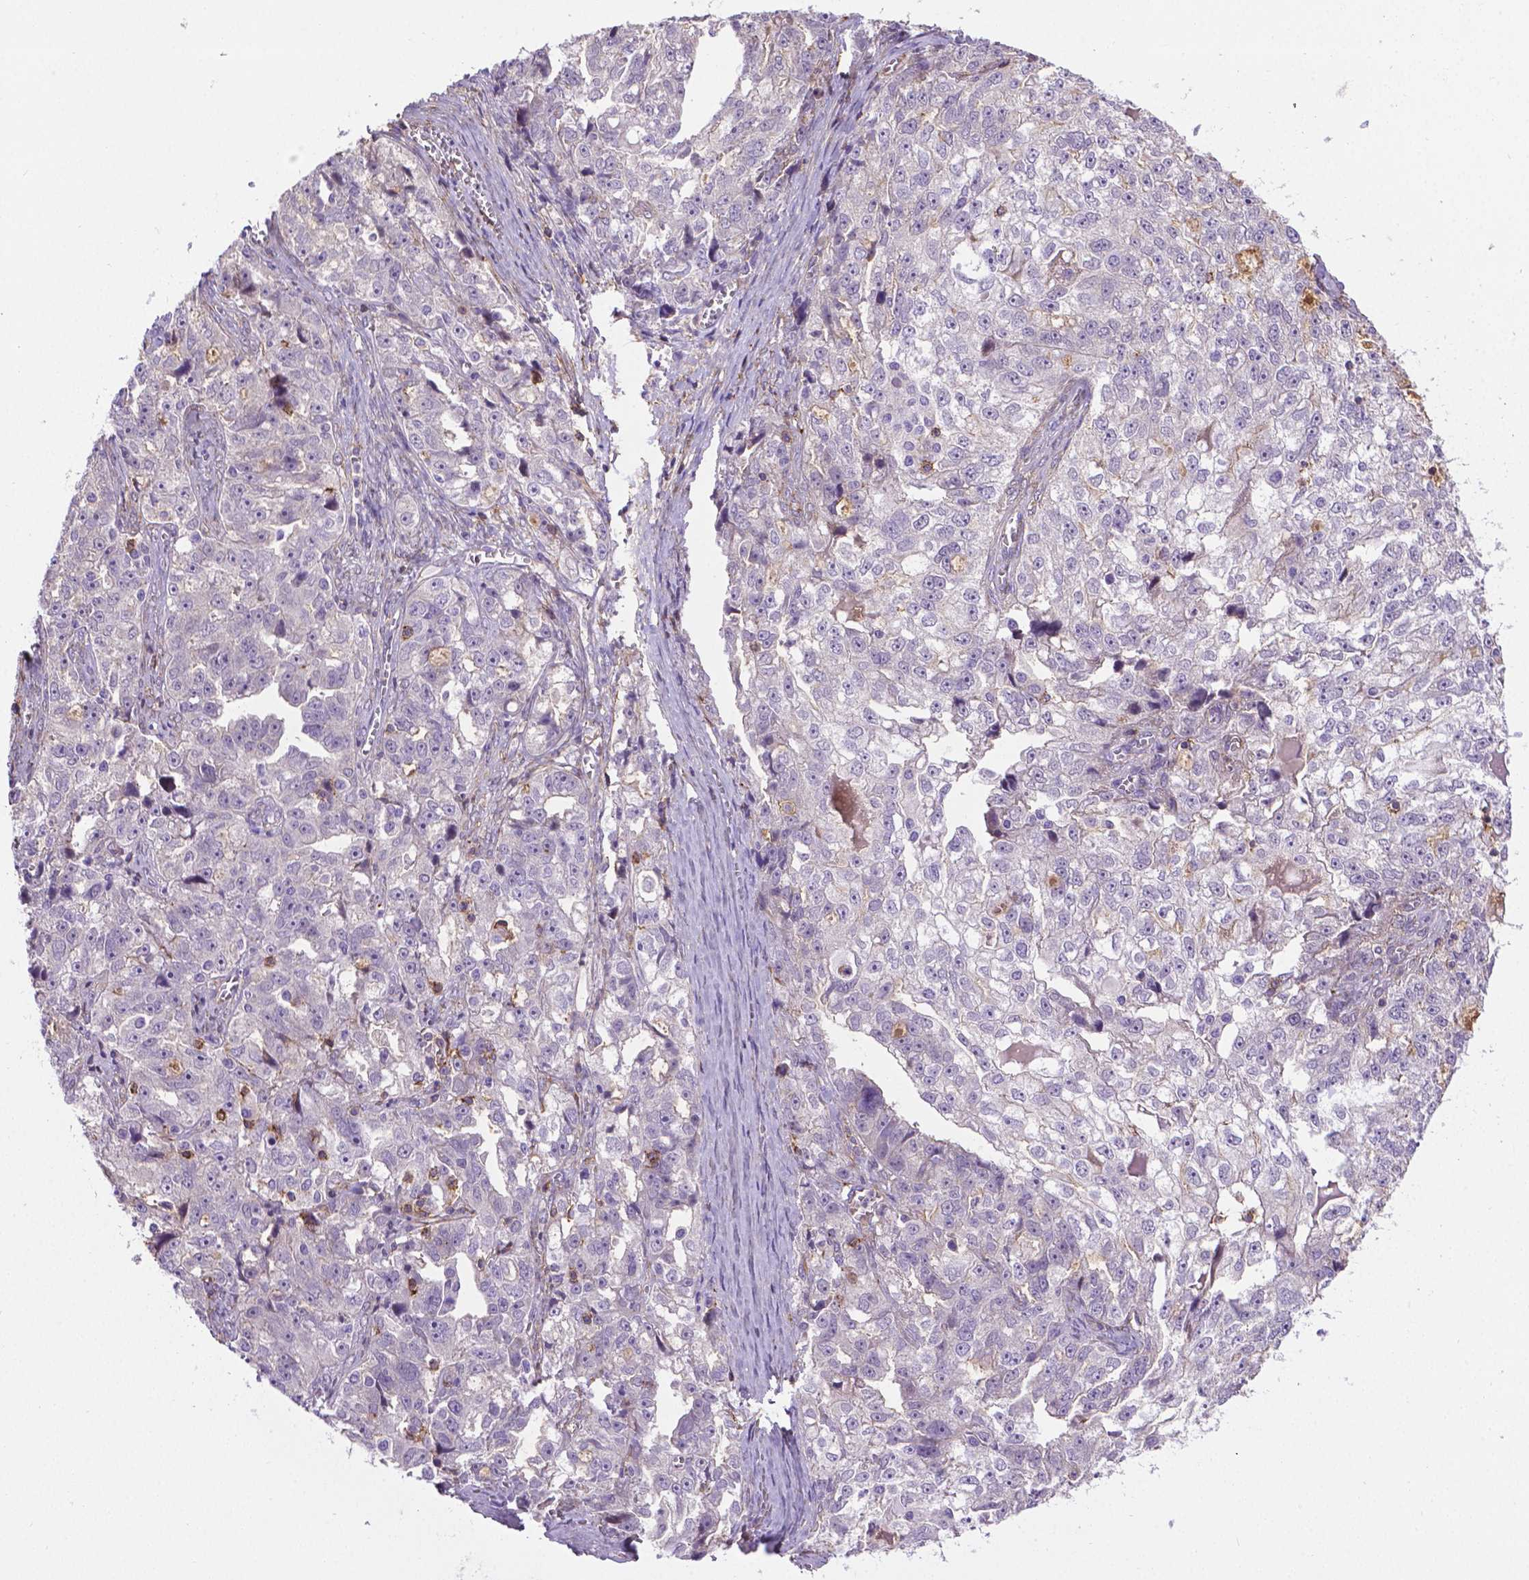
{"staining": {"intensity": "negative", "quantity": "none", "location": "none"}, "tissue": "ovarian cancer", "cell_type": "Tumor cells", "image_type": "cancer", "snomed": [{"axis": "morphology", "description": "Cystadenocarcinoma, serous, NOS"}, {"axis": "topography", "description": "Ovary"}], "caption": "There is no significant expression in tumor cells of serous cystadenocarcinoma (ovarian). The staining was performed using DAB (3,3'-diaminobenzidine) to visualize the protein expression in brown, while the nuclei were stained in blue with hematoxylin (Magnification: 20x).", "gene": "ACAD10", "patient": {"sex": "female", "age": 51}}